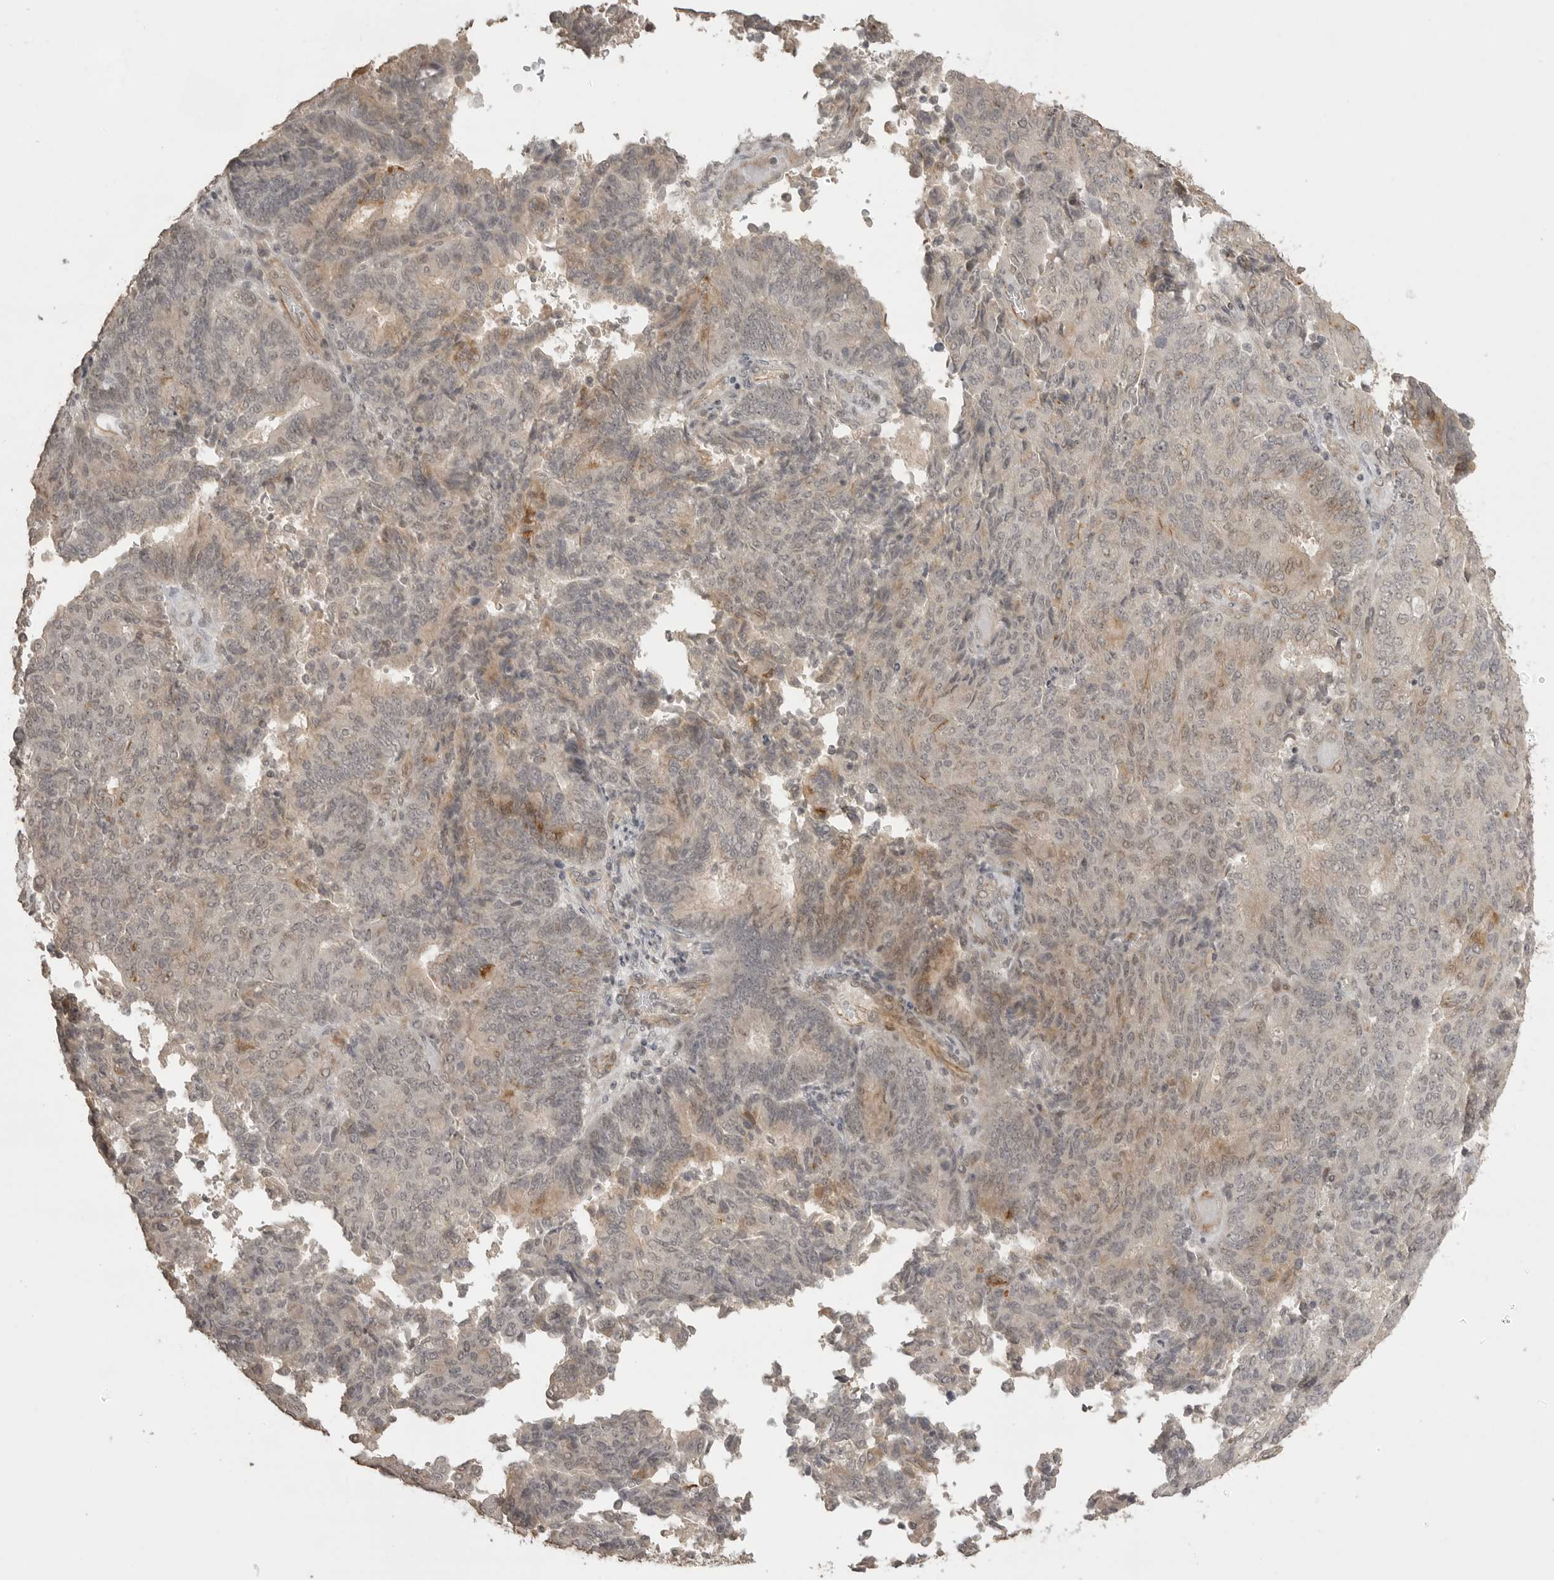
{"staining": {"intensity": "weak", "quantity": "<25%", "location": "cytoplasmic/membranous"}, "tissue": "endometrial cancer", "cell_type": "Tumor cells", "image_type": "cancer", "snomed": [{"axis": "morphology", "description": "Adenocarcinoma, NOS"}, {"axis": "topography", "description": "Endometrium"}], "caption": "Endometrial adenocarcinoma stained for a protein using immunohistochemistry demonstrates no staining tumor cells.", "gene": "SMG8", "patient": {"sex": "female", "age": 80}}